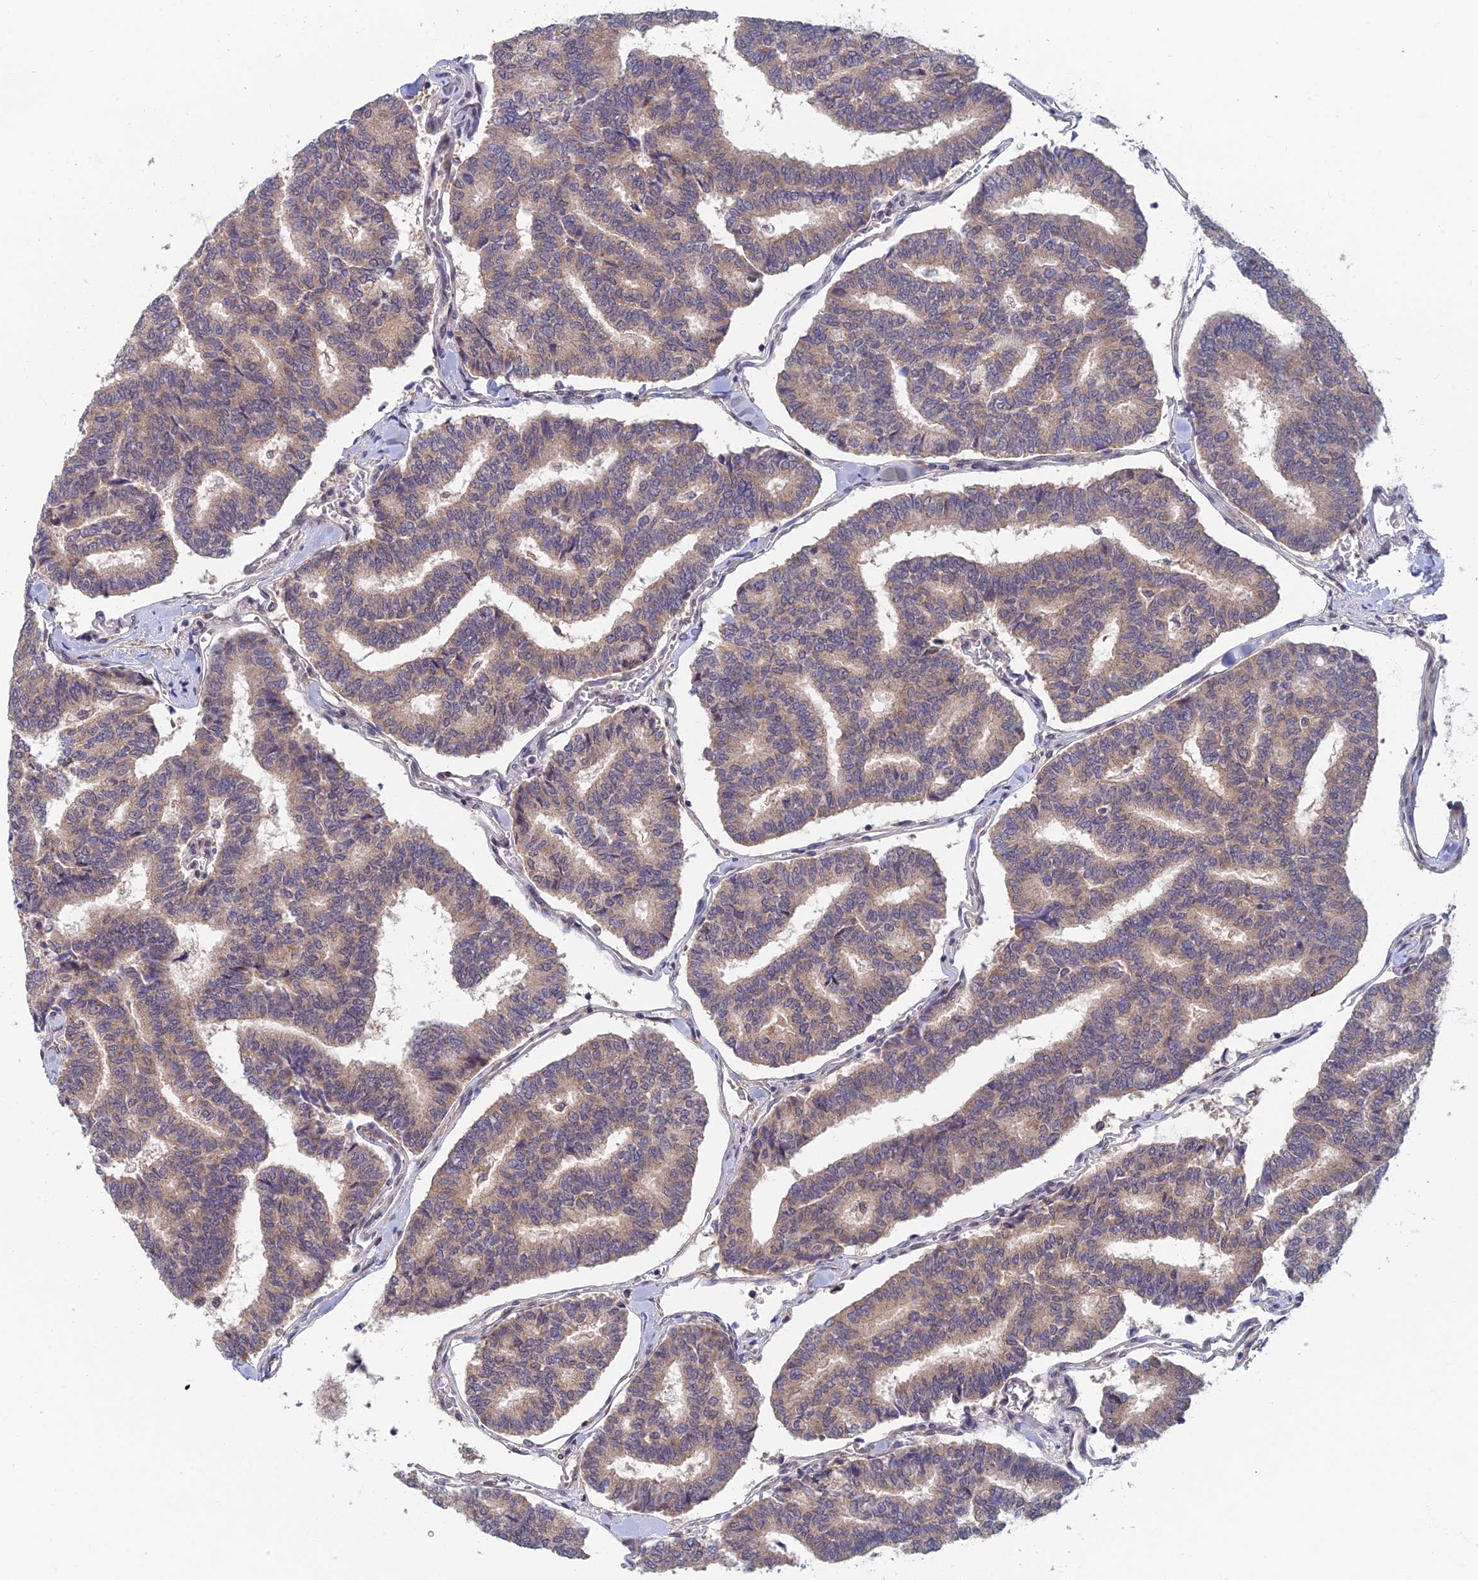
{"staining": {"intensity": "moderate", "quantity": ">75%", "location": "cytoplasmic/membranous"}, "tissue": "thyroid cancer", "cell_type": "Tumor cells", "image_type": "cancer", "snomed": [{"axis": "morphology", "description": "Papillary adenocarcinoma, NOS"}, {"axis": "topography", "description": "Thyroid gland"}], "caption": "A brown stain highlights moderate cytoplasmic/membranous positivity of a protein in thyroid papillary adenocarcinoma tumor cells.", "gene": "SRA1", "patient": {"sex": "female", "age": 35}}